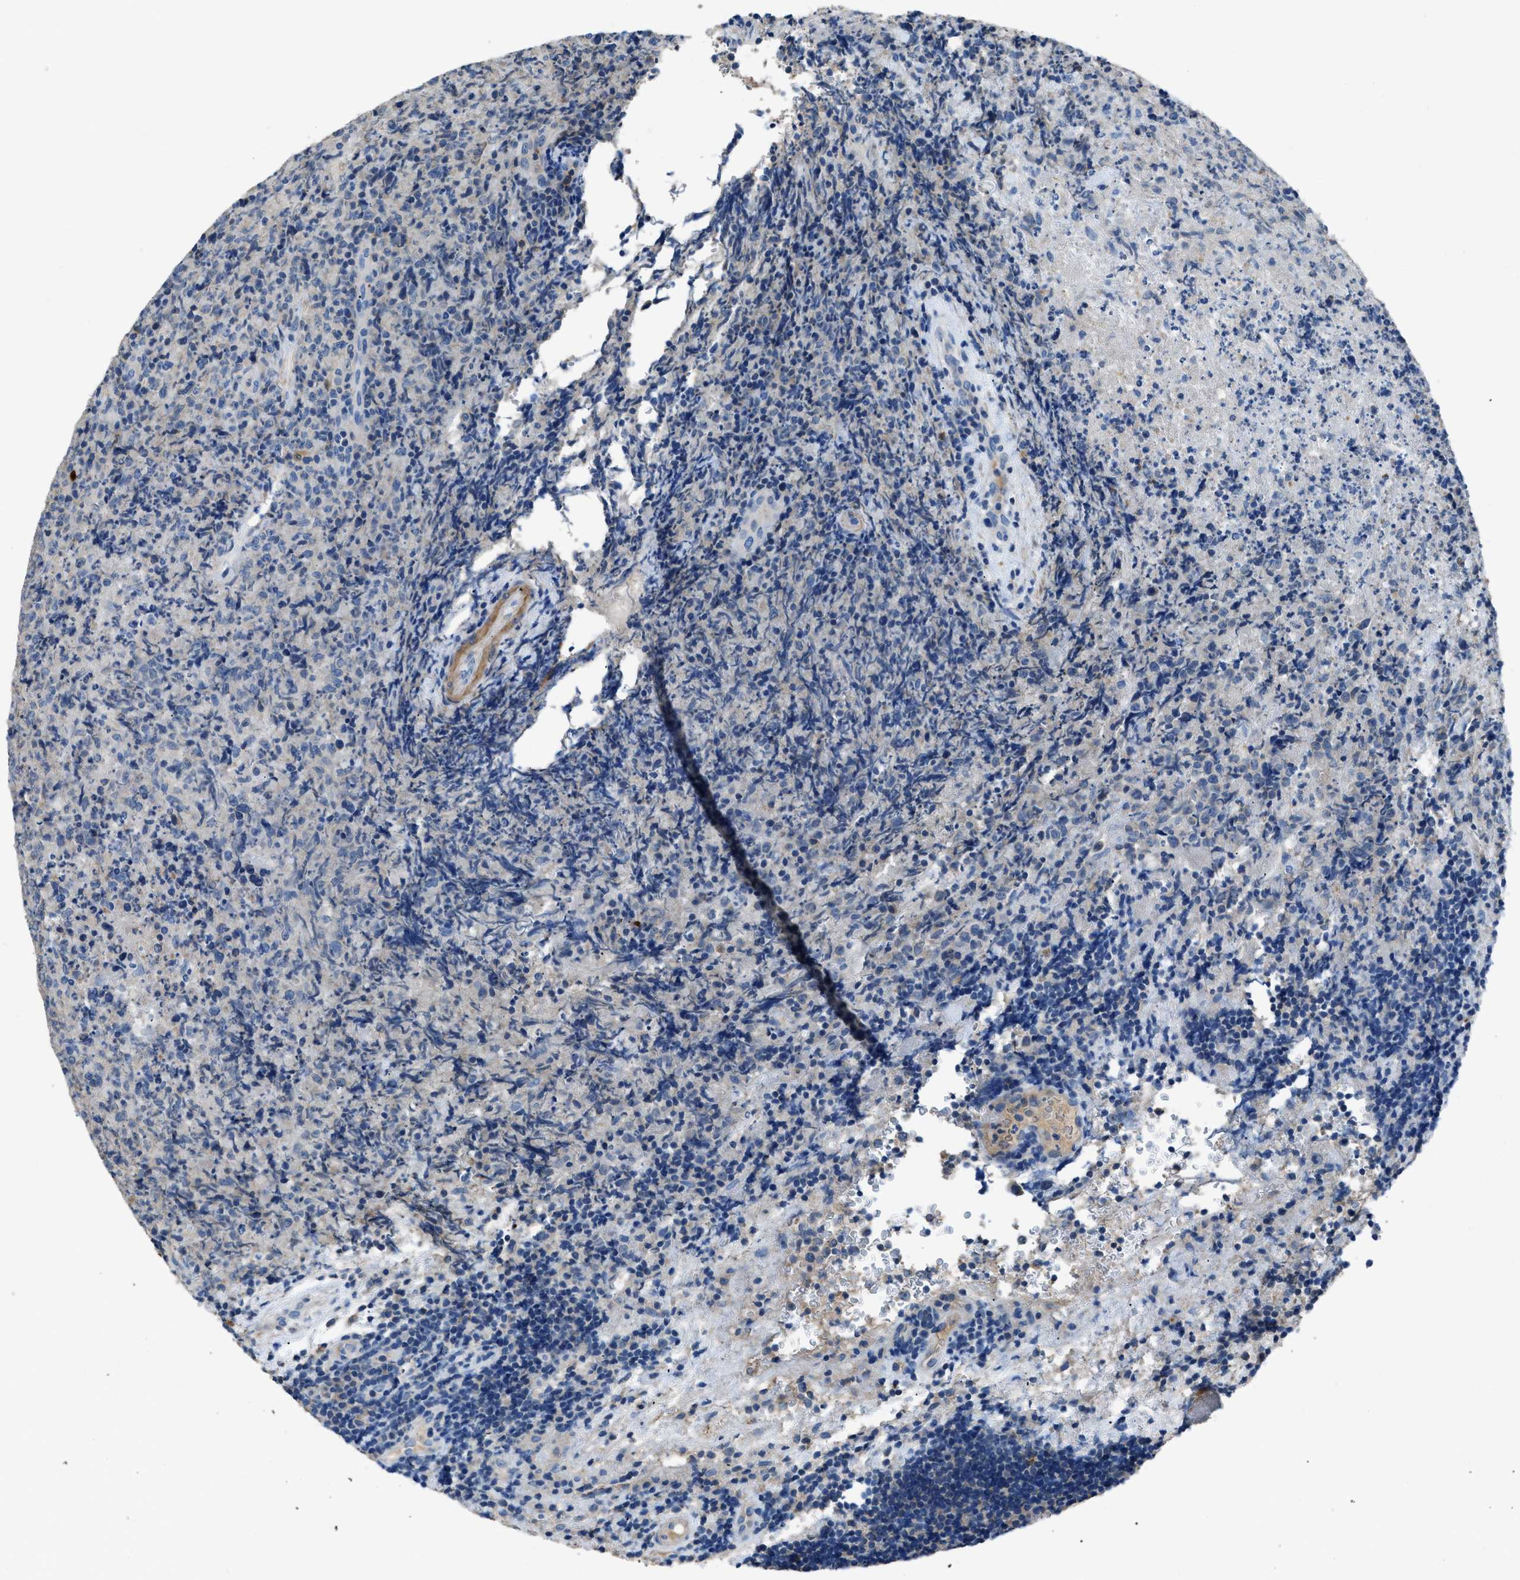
{"staining": {"intensity": "negative", "quantity": "none", "location": "none"}, "tissue": "lymphoma", "cell_type": "Tumor cells", "image_type": "cancer", "snomed": [{"axis": "morphology", "description": "Malignant lymphoma, non-Hodgkin's type, High grade"}, {"axis": "topography", "description": "Tonsil"}], "caption": "This is an IHC histopathology image of human lymphoma. There is no positivity in tumor cells.", "gene": "SGCZ", "patient": {"sex": "female", "age": 36}}